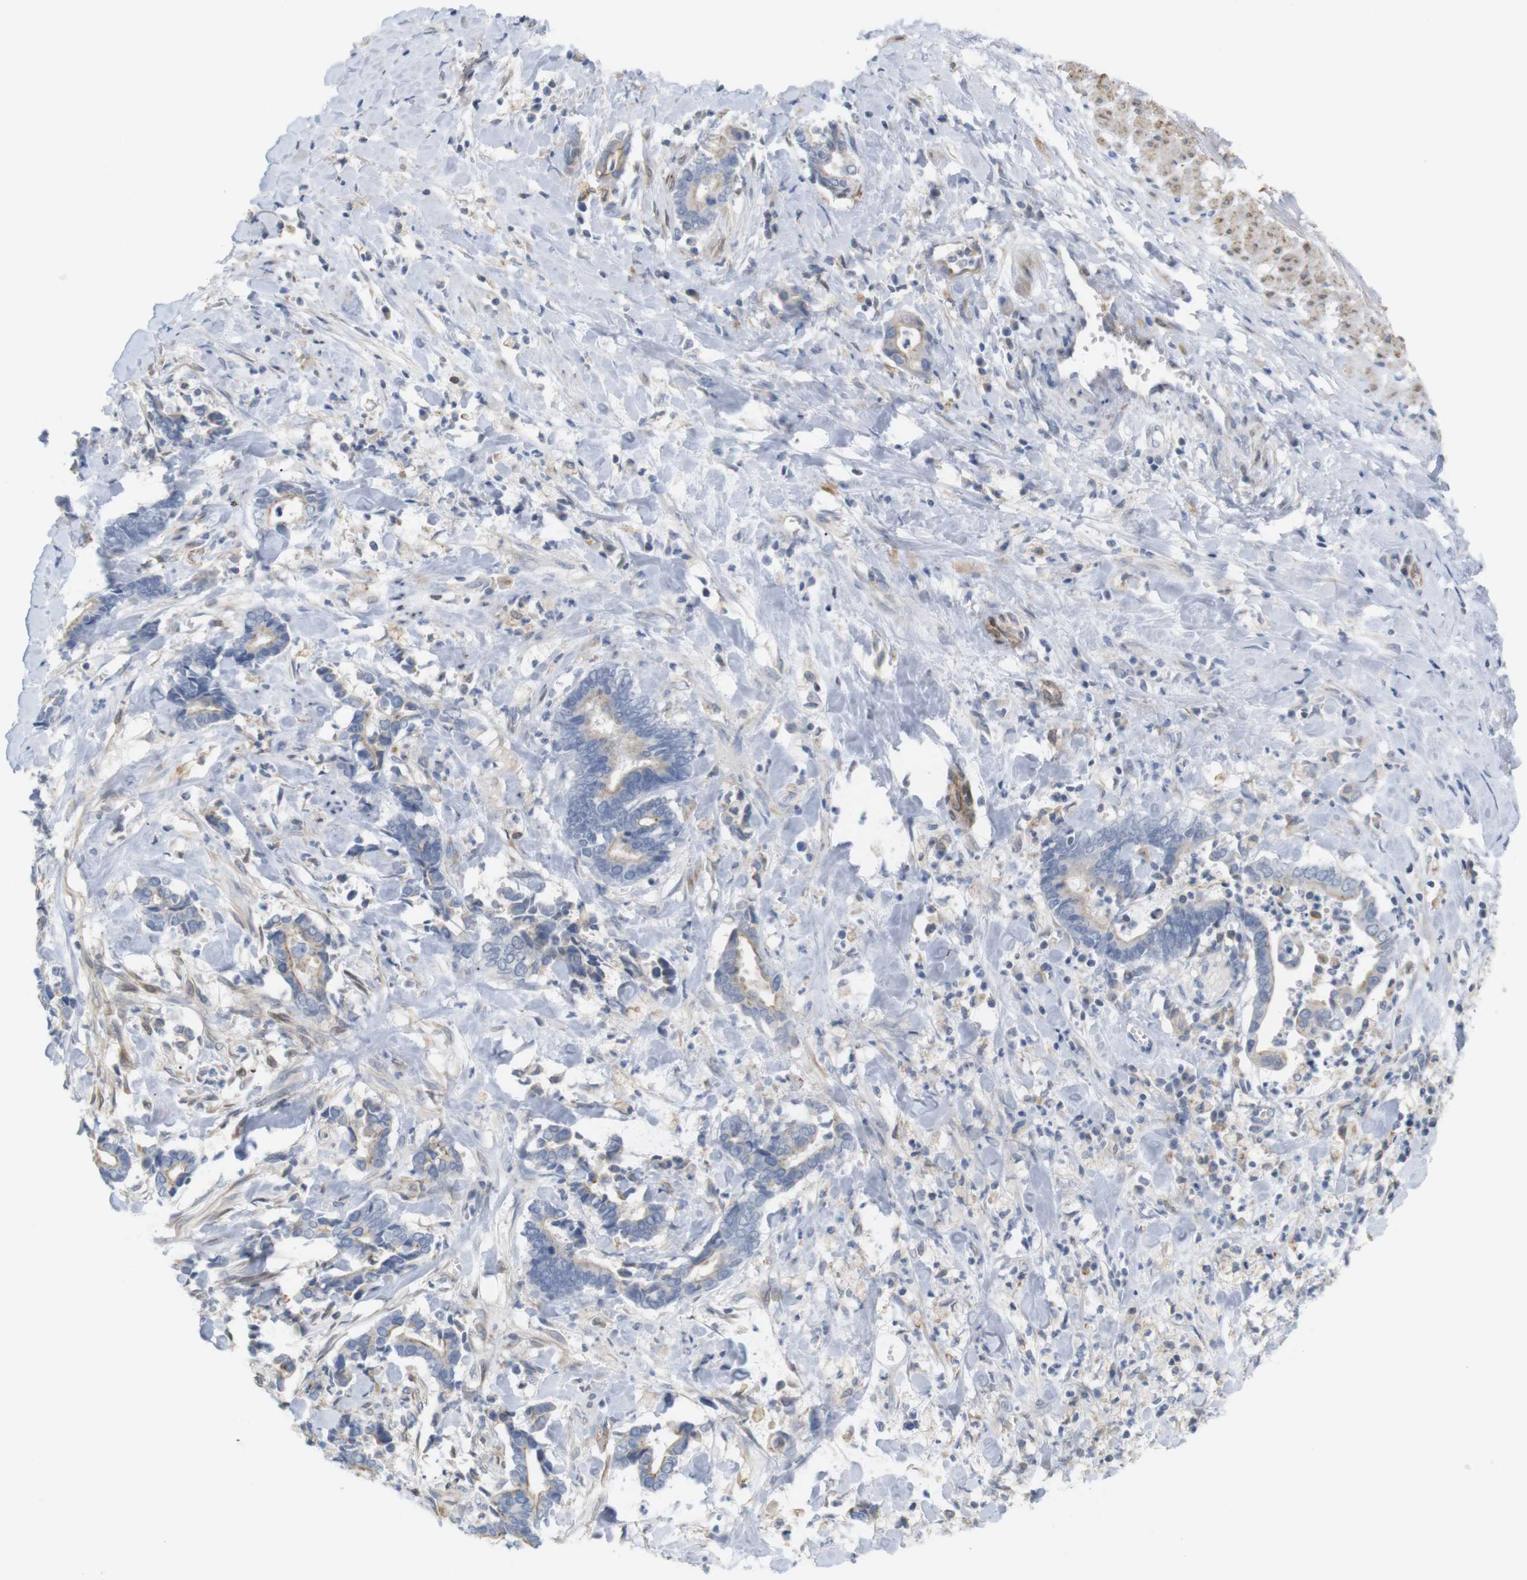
{"staining": {"intensity": "moderate", "quantity": "<25%", "location": "cytoplasmic/membranous"}, "tissue": "cervical cancer", "cell_type": "Tumor cells", "image_type": "cancer", "snomed": [{"axis": "morphology", "description": "Adenocarcinoma, NOS"}, {"axis": "topography", "description": "Cervix"}], "caption": "Immunohistochemistry (IHC) micrograph of neoplastic tissue: human cervical cancer stained using immunohistochemistry reveals low levels of moderate protein expression localized specifically in the cytoplasmic/membranous of tumor cells, appearing as a cytoplasmic/membranous brown color.", "gene": "ITPR1", "patient": {"sex": "female", "age": 44}}